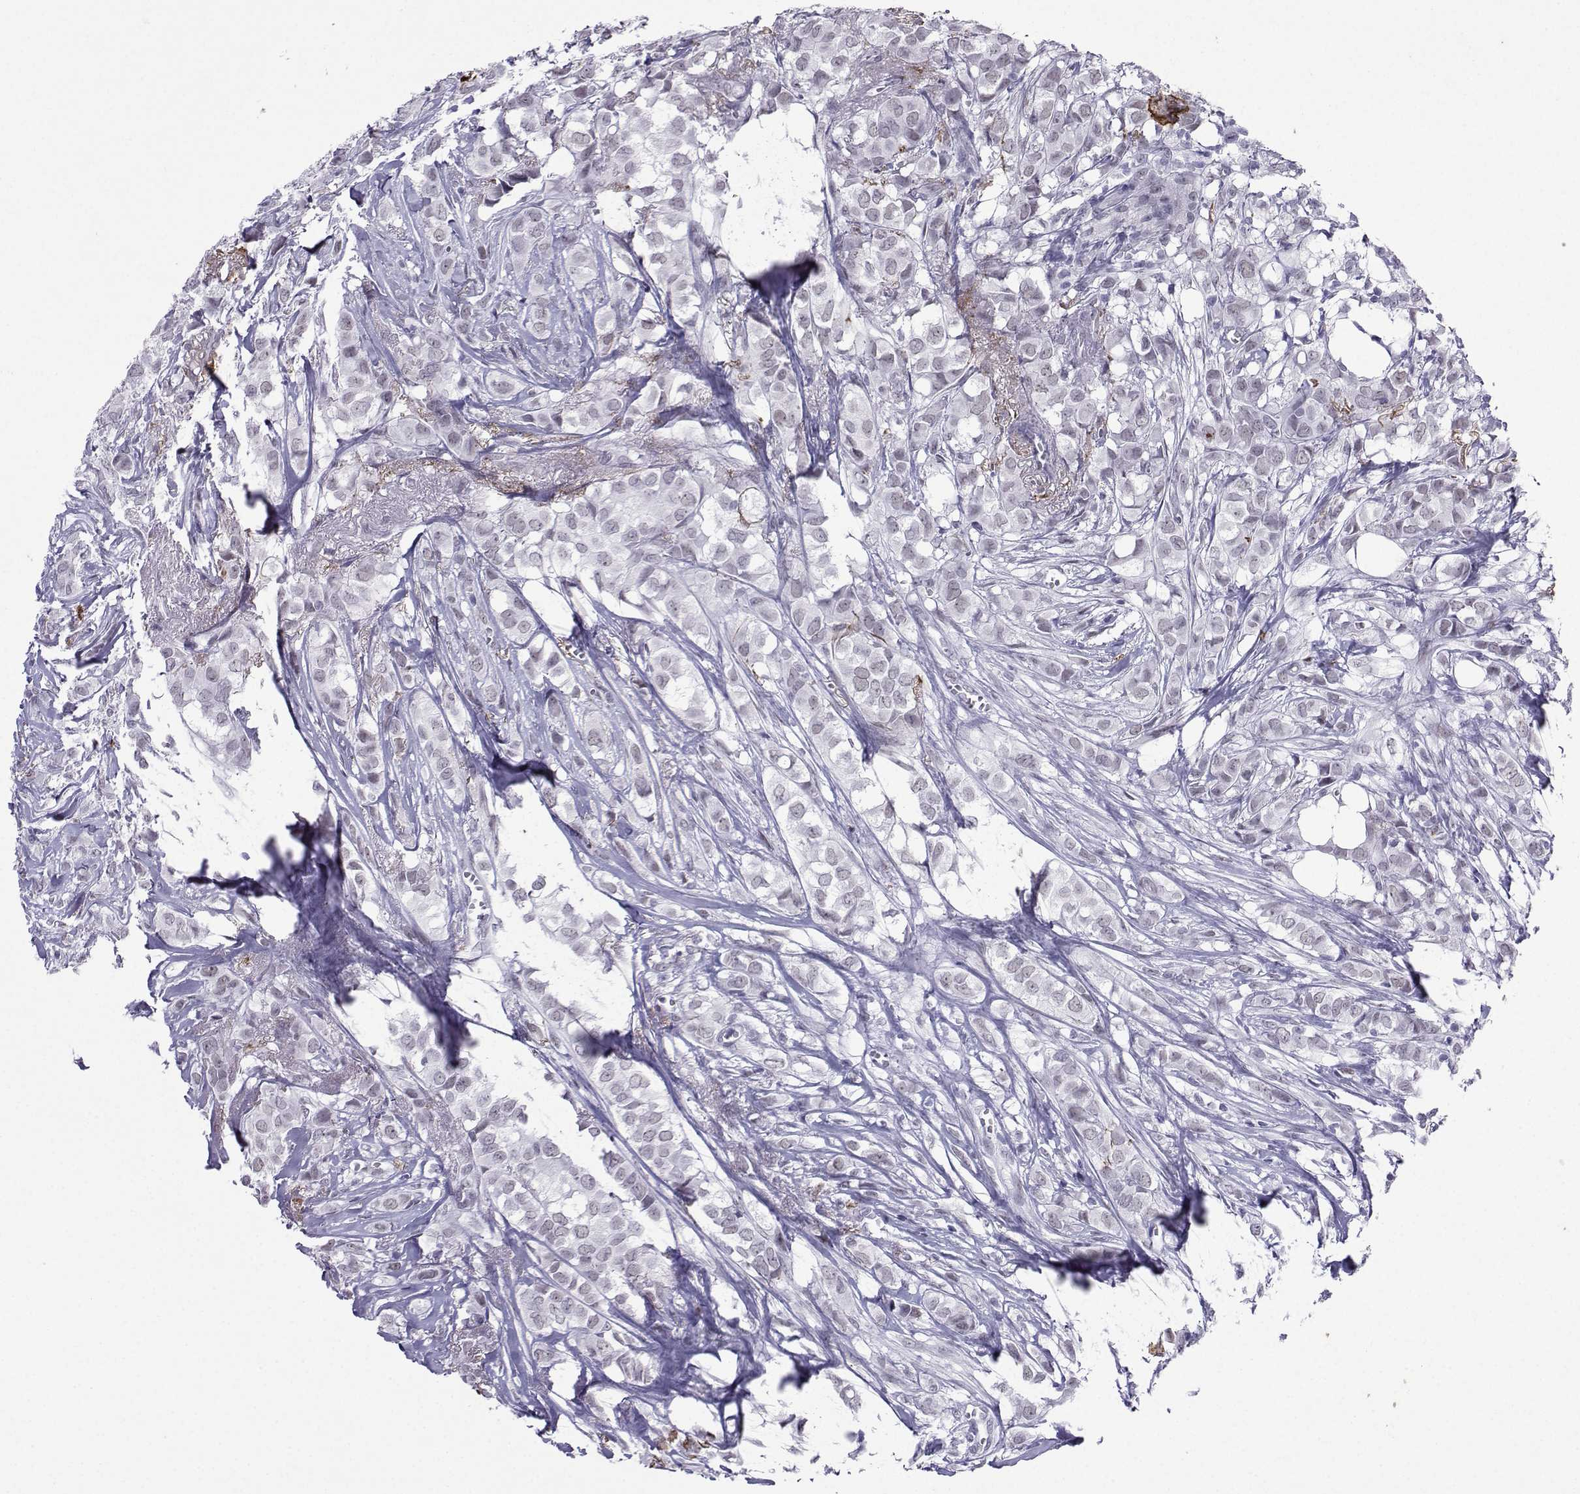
{"staining": {"intensity": "negative", "quantity": "none", "location": "none"}, "tissue": "breast cancer", "cell_type": "Tumor cells", "image_type": "cancer", "snomed": [{"axis": "morphology", "description": "Duct carcinoma"}, {"axis": "topography", "description": "Breast"}], "caption": "A photomicrograph of human infiltrating ductal carcinoma (breast) is negative for staining in tumor cells.", "gene": "LORICRIN", "patient": {"sex": "female", "age": 85}}